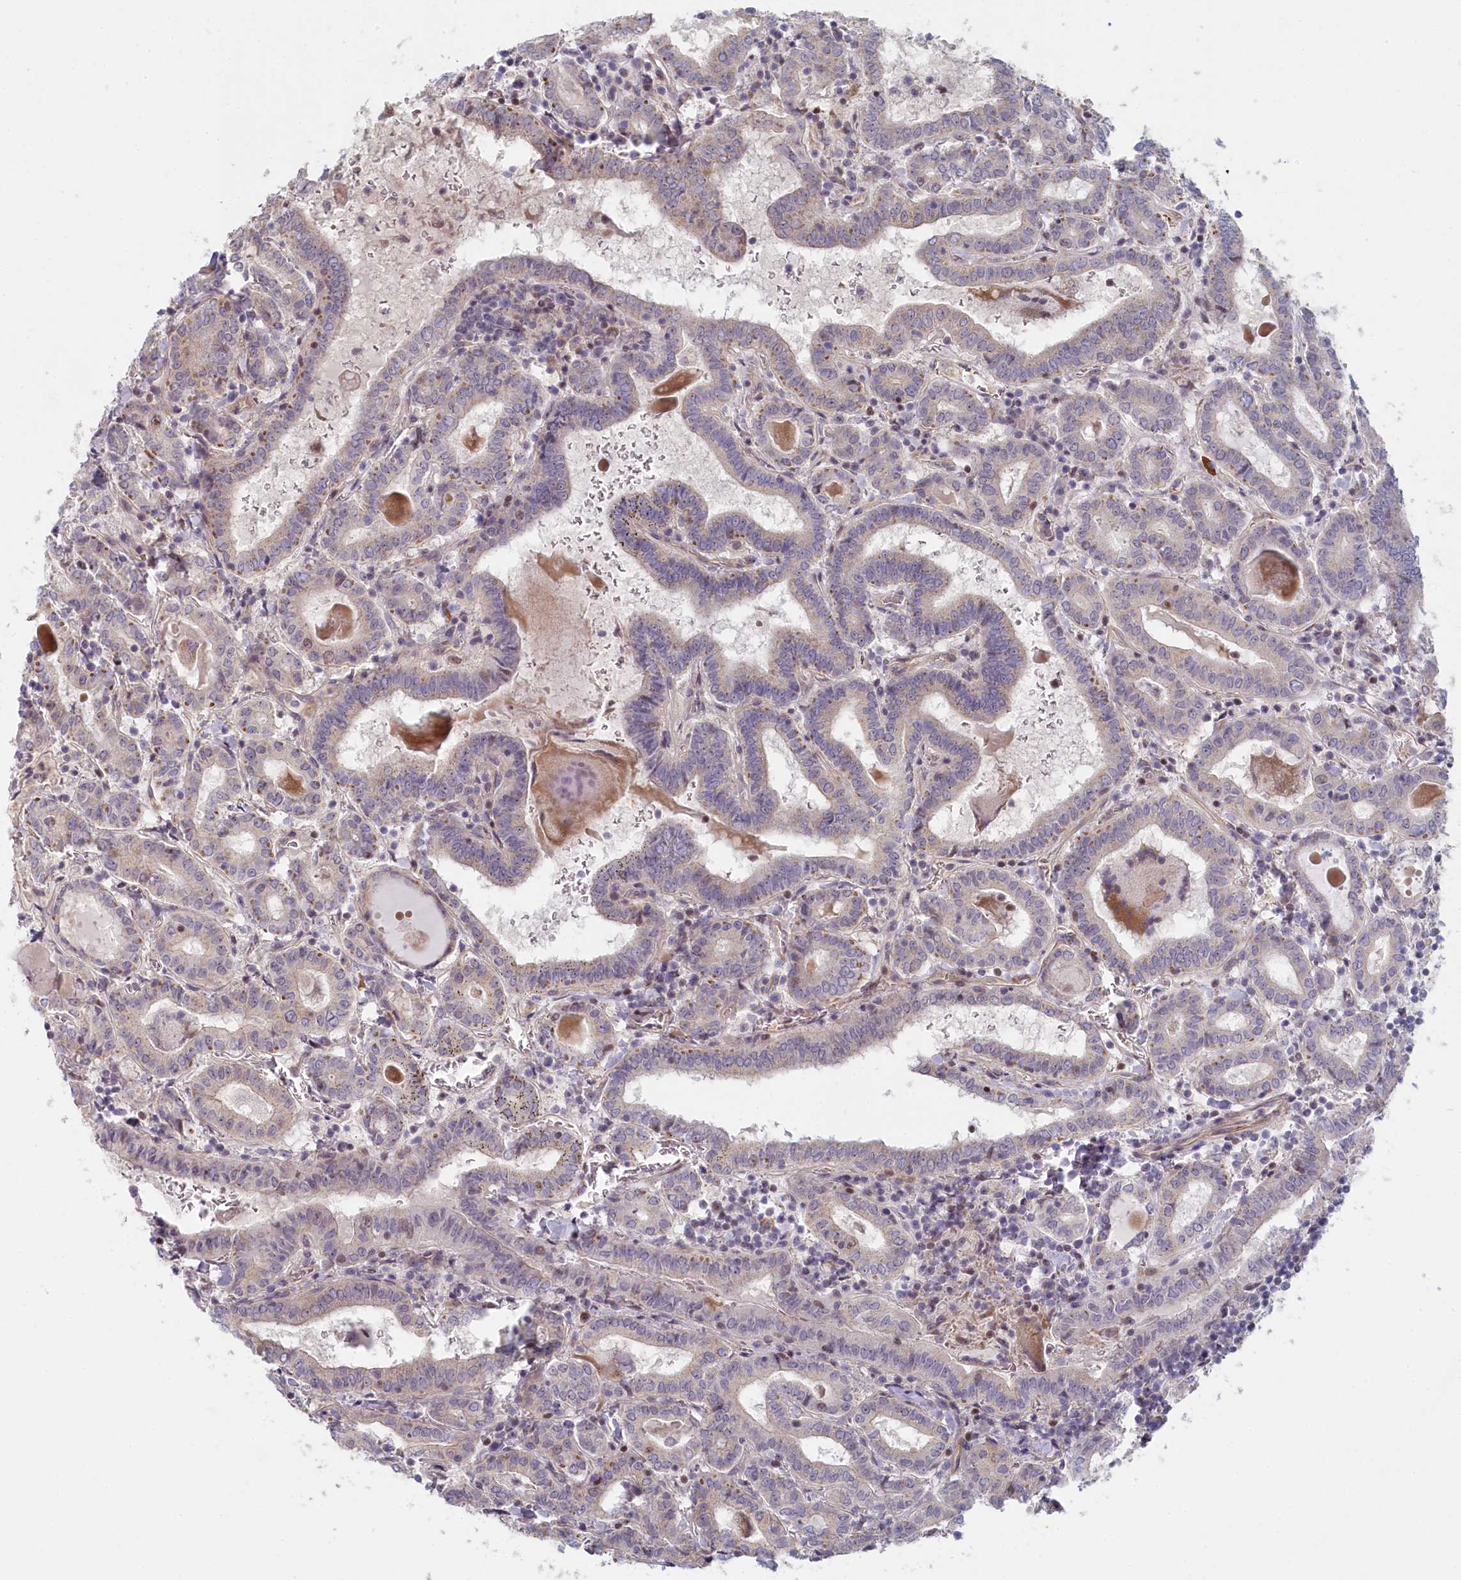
{"staining": {"intensity": "weak", "quantity": "25%-75%", "location": "cytoplasmic/membranous"}, "tissue": "thyroid cancer", "cell_type": "Tumor cells", "image_type": "cancer", "snomed": [{"axis": "morphology", "description": "Papillary adenocarcinoma, NOS"}, {"axis": "topography", "description": "Thyroid gland"}], "caption": "Weak cytoplasmic/membranous staining is appreciated in about 25%-75% of tumor cells in thyroid cancer (papillary adenocarcinoma).", "gene": "INTS4", "patient": {"sex": "female", "age": 72}}